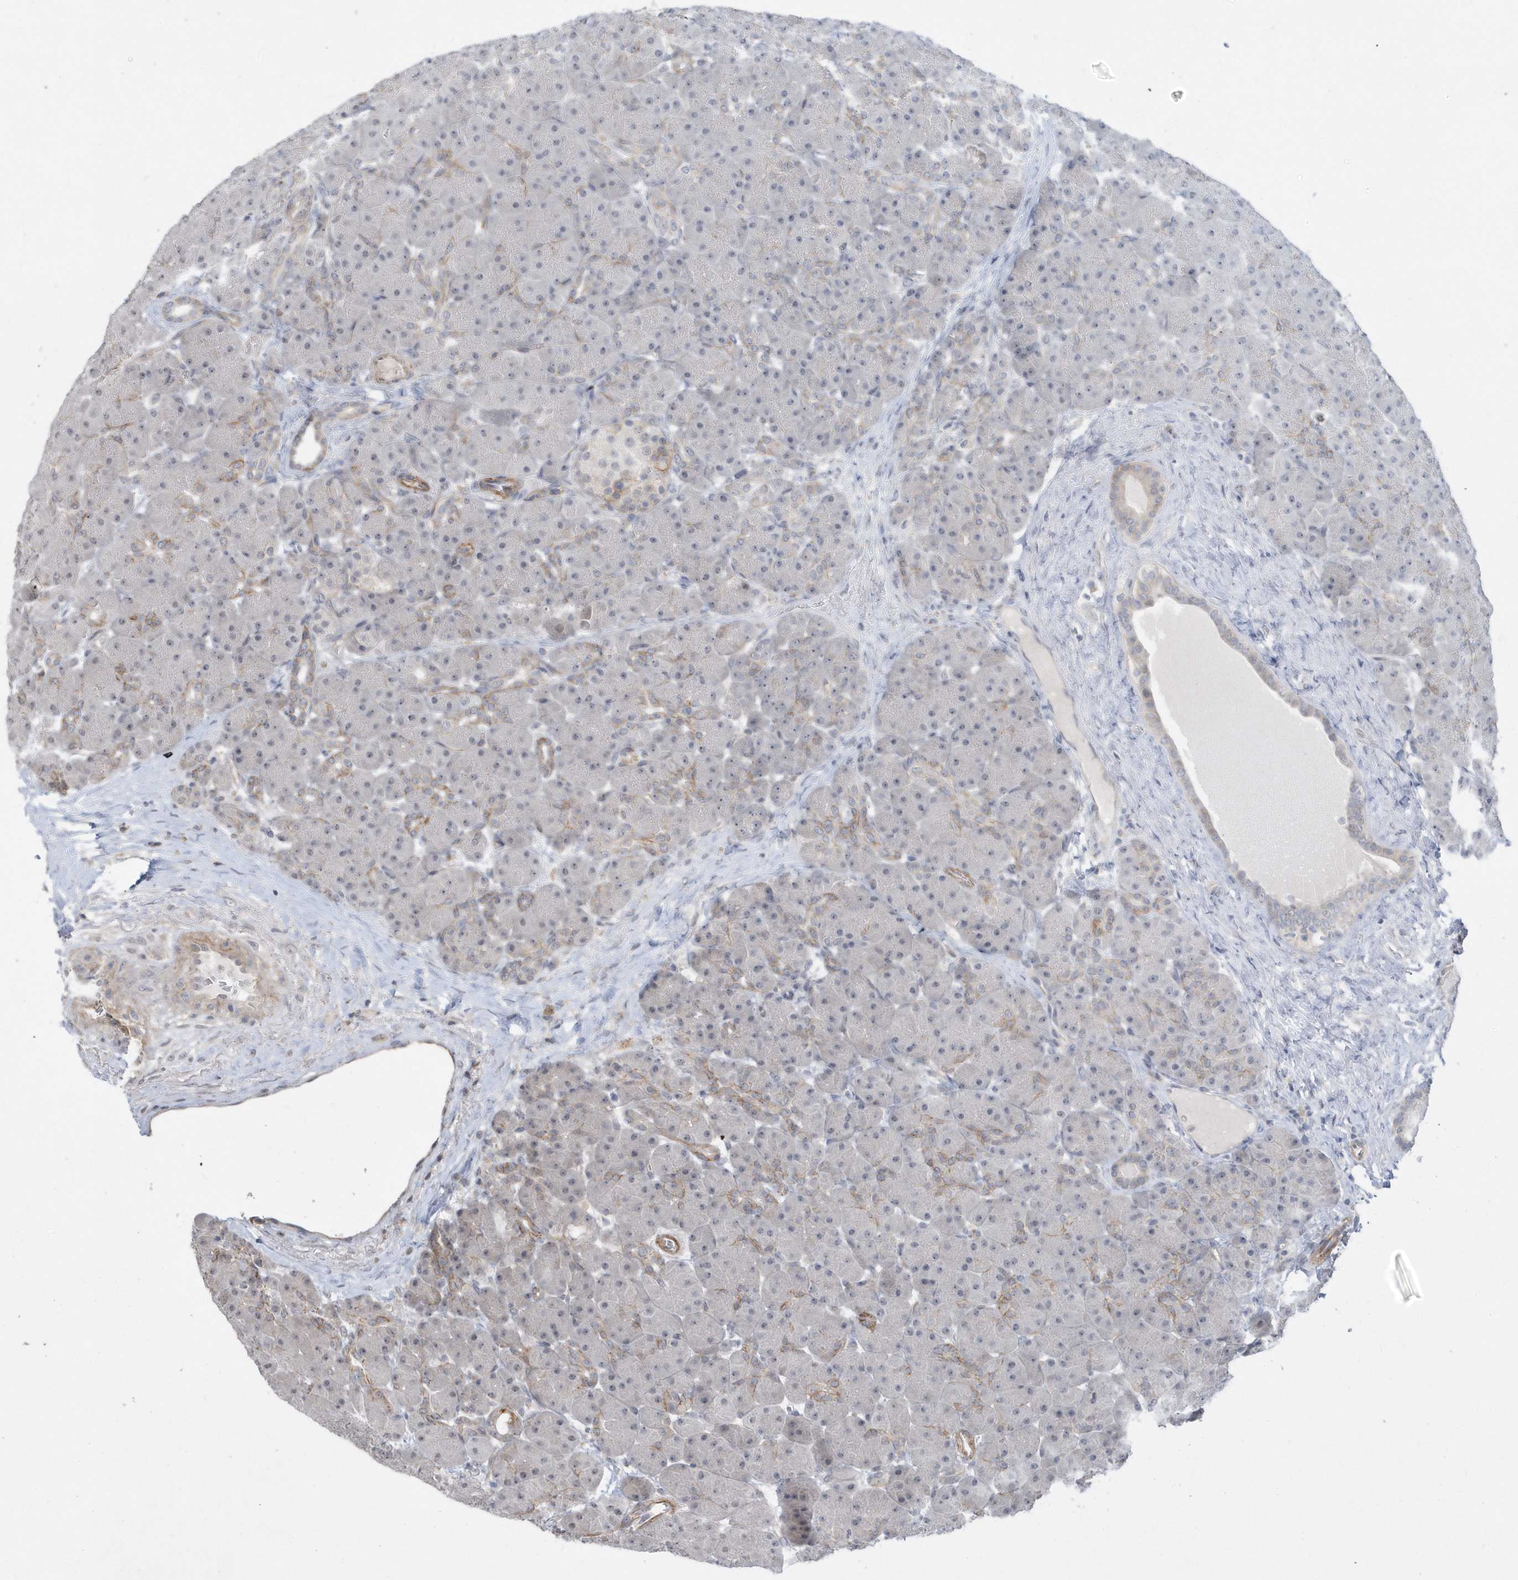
{"staining": {"intensity": "negative", "quantity": "none", "location": "none"}, "tissue": "pancreas", "cell_type": "Exocrine glandular cells", "image_type": "normal", "snomed": [{"axis": "morphology", "description": "Normal tissue, NOS"}, {"axis": "topography", "description": "Pancreas"}], "caption": "Exocrine glandular cells are negative for protein expression in benign human pancreas. The staining is performed using DAB brown chromogen with nuclei counter-stained in using hematoxylin.", "gene": "CRIP3", "patient": {"sex": "male", "age": 66}}